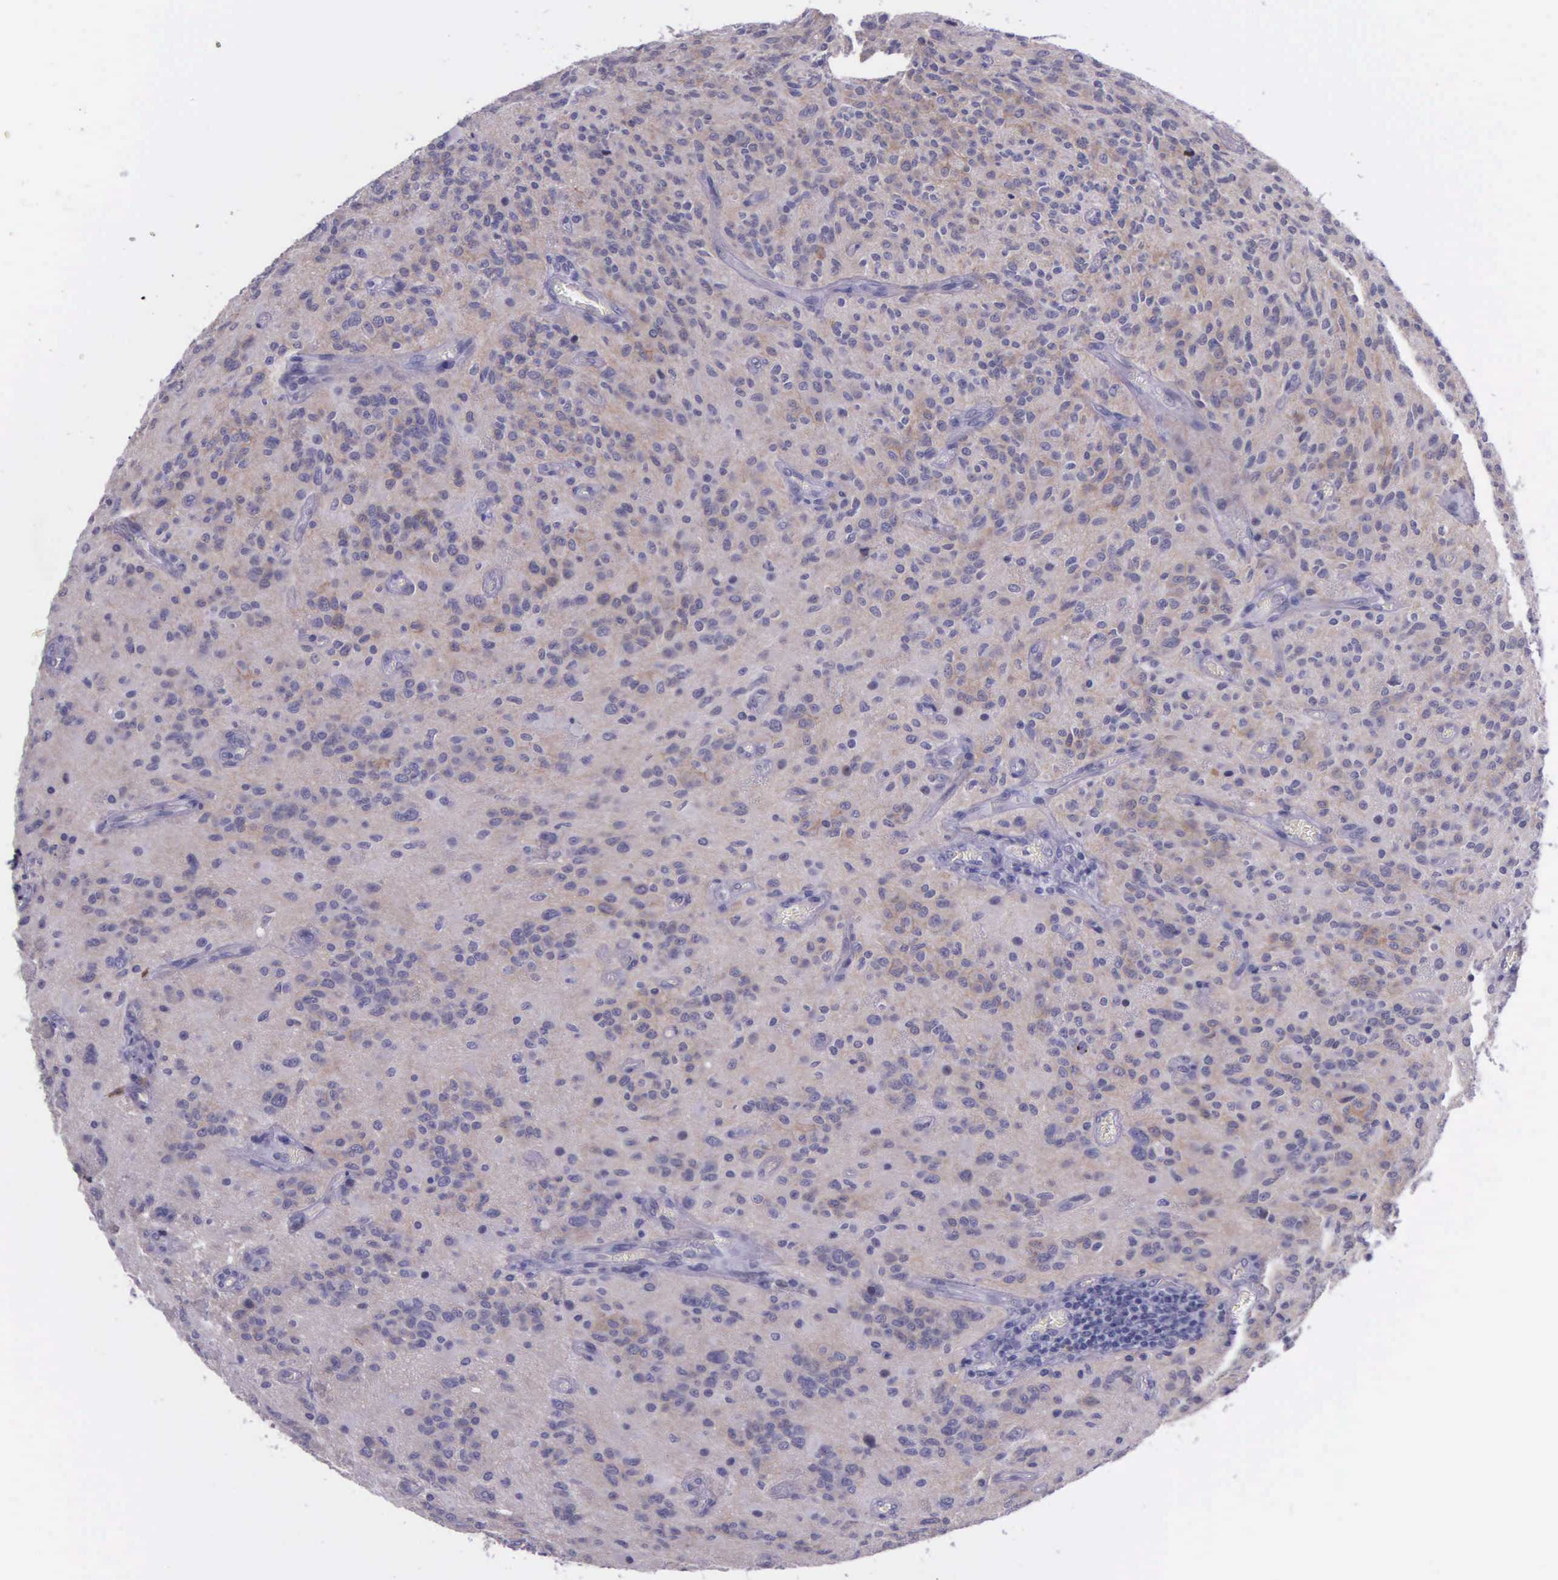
{"staining": {"intensity": "negative", "quantity": "none", "location": "none"}, "tissue": "glioma", "cell_type": "Tumor cells", "image_type": "cancer", "snomed": [{"axis": "morphology", "description": "Glioma, malignant, Low grade"}, {"axis": "topography", "description": "Brain"}], "caption": "Tumor cells show no significant staining in glioma.", "gene": "AHNAK2", "patient": {"sex": "female", "age": 15}}